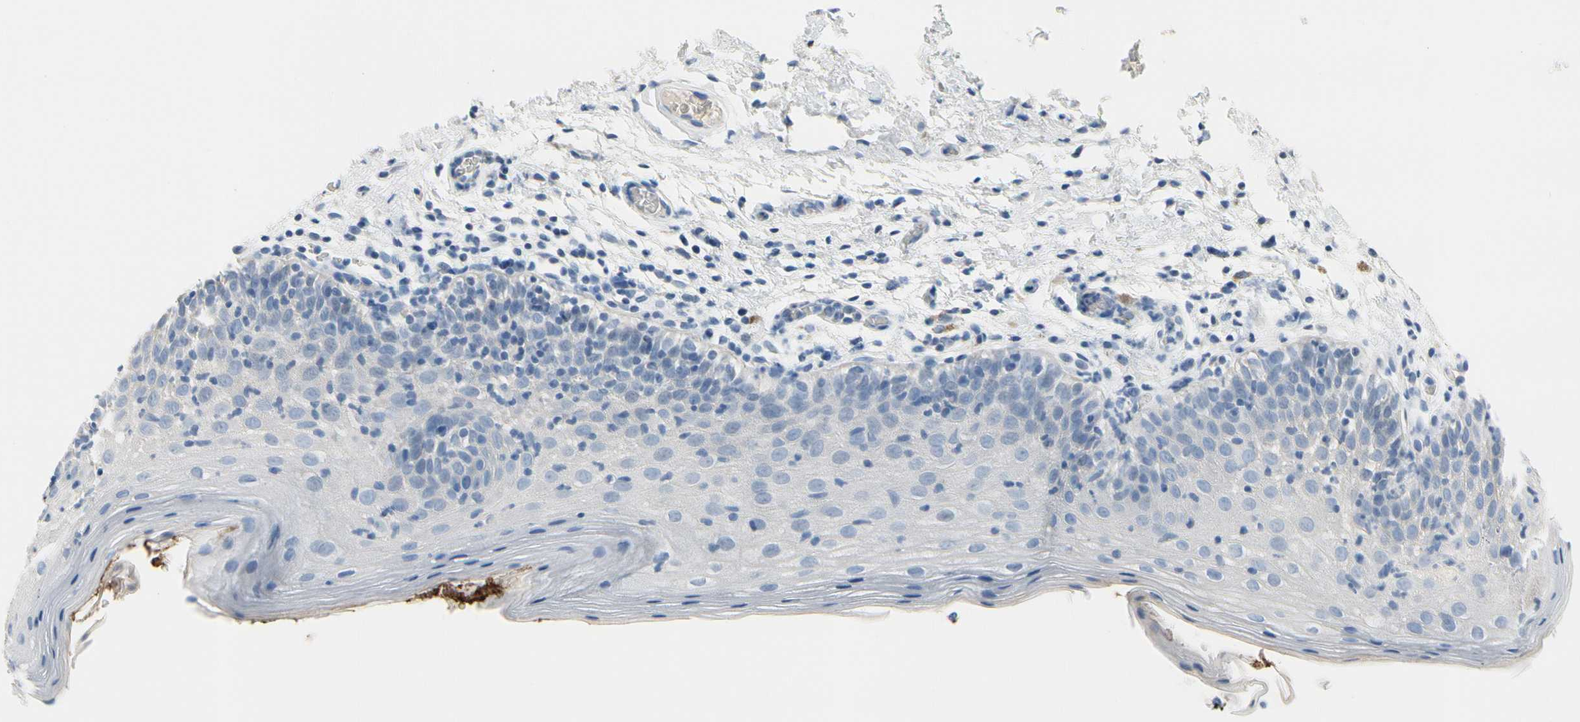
{"staining": {"intensity": "negative", "quantity": "none", "location": "none"}, "tissue": "oral mucosa", "cell_type": "Squamous epithelial cells", "image_type": "normal", "snomed": [{"axis": "morphology", "description": "Normal tissue, NOS"}, {"axis": "morphology", "description": "Squamous cell carcinoma, NOS"}, {"axis": "topography", "description": "Skeletal muscle"}, {"axis": "topography", "description": "Oral tissue"}], "caption": "This histopathology image is of normal oral mucosa stained with IHC to label a protein in brown with the nuclei are counter-stained blue. There is no positivity in squamous epithelial cells.", "gene": "MUC5B", "patient": {"sex": "male", "age": 71}}